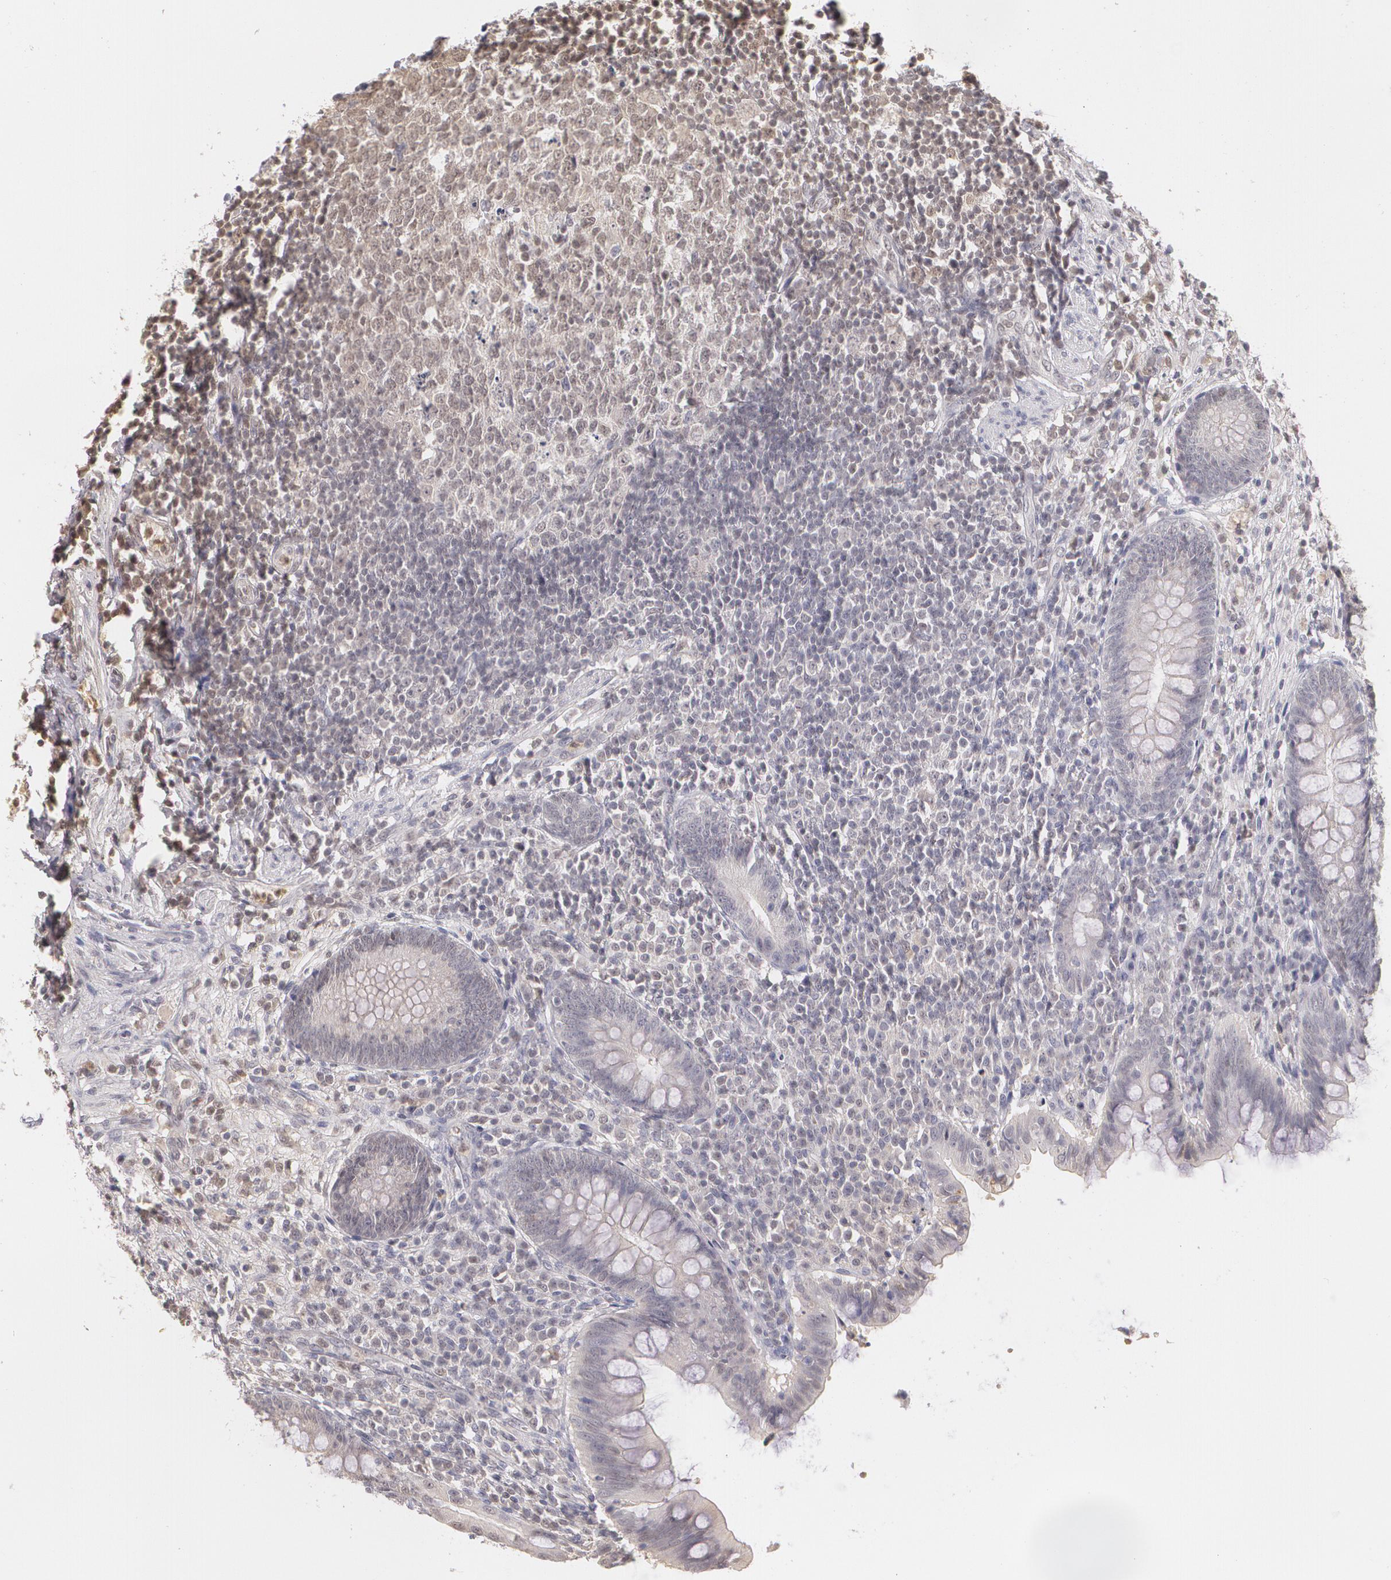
{"staining": {"intensity": "negative", "quantity": "none", "location": "none"}, "tissue": "appendix", "cell_type": "Glandular cells", "image_type": "normal", "snomed": [{"axis": "morphology", "description": "Normal tissue, NOS"}, {"axis": "topography", "description": "Appendix"}], "caption": "This is an immunohistochemistry (IHC) micrograph of unremarkable appendix. There is no staining in glandular cells.", "gene": "LRG1", "patient": {"sex": "female", "age": 66}}